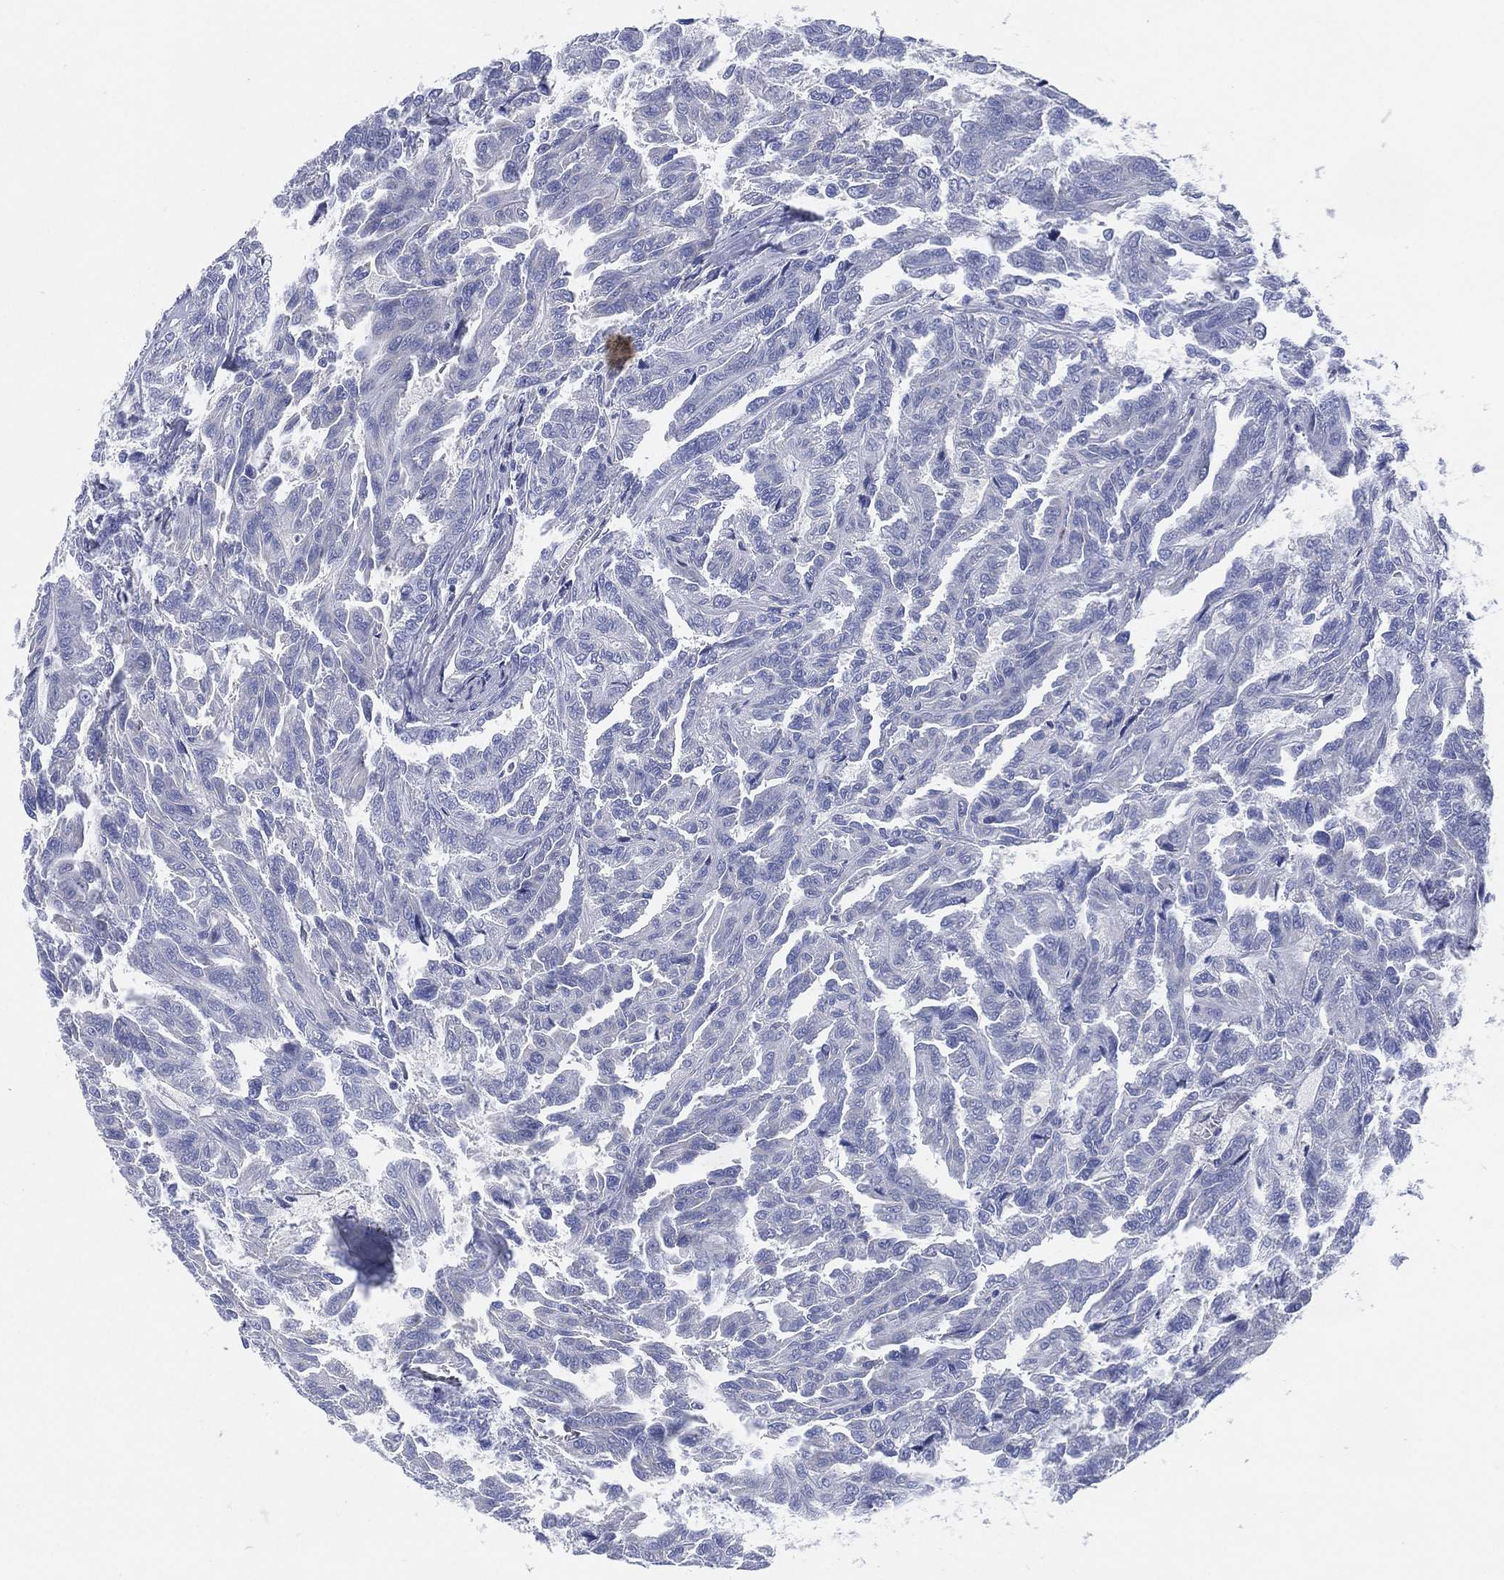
{"staining": {"intensity": "negative", "quantity": "none", "location": "none"}, "tissue": "renal cancer", "cell_type": "Tumor cells", "image_type": "cancer", "snomed": [{"axis": "morphology", "description": "Adenocarcinoma, NOS"}, {"axis": "topography", "description": "Kidney"}], "caption": "This is an IHC micrograph of renal adenocarcinoma. There is no staining in tumor cells.", "gene": "ADAD2", "patient": {"sex": "male", "age": 79}}